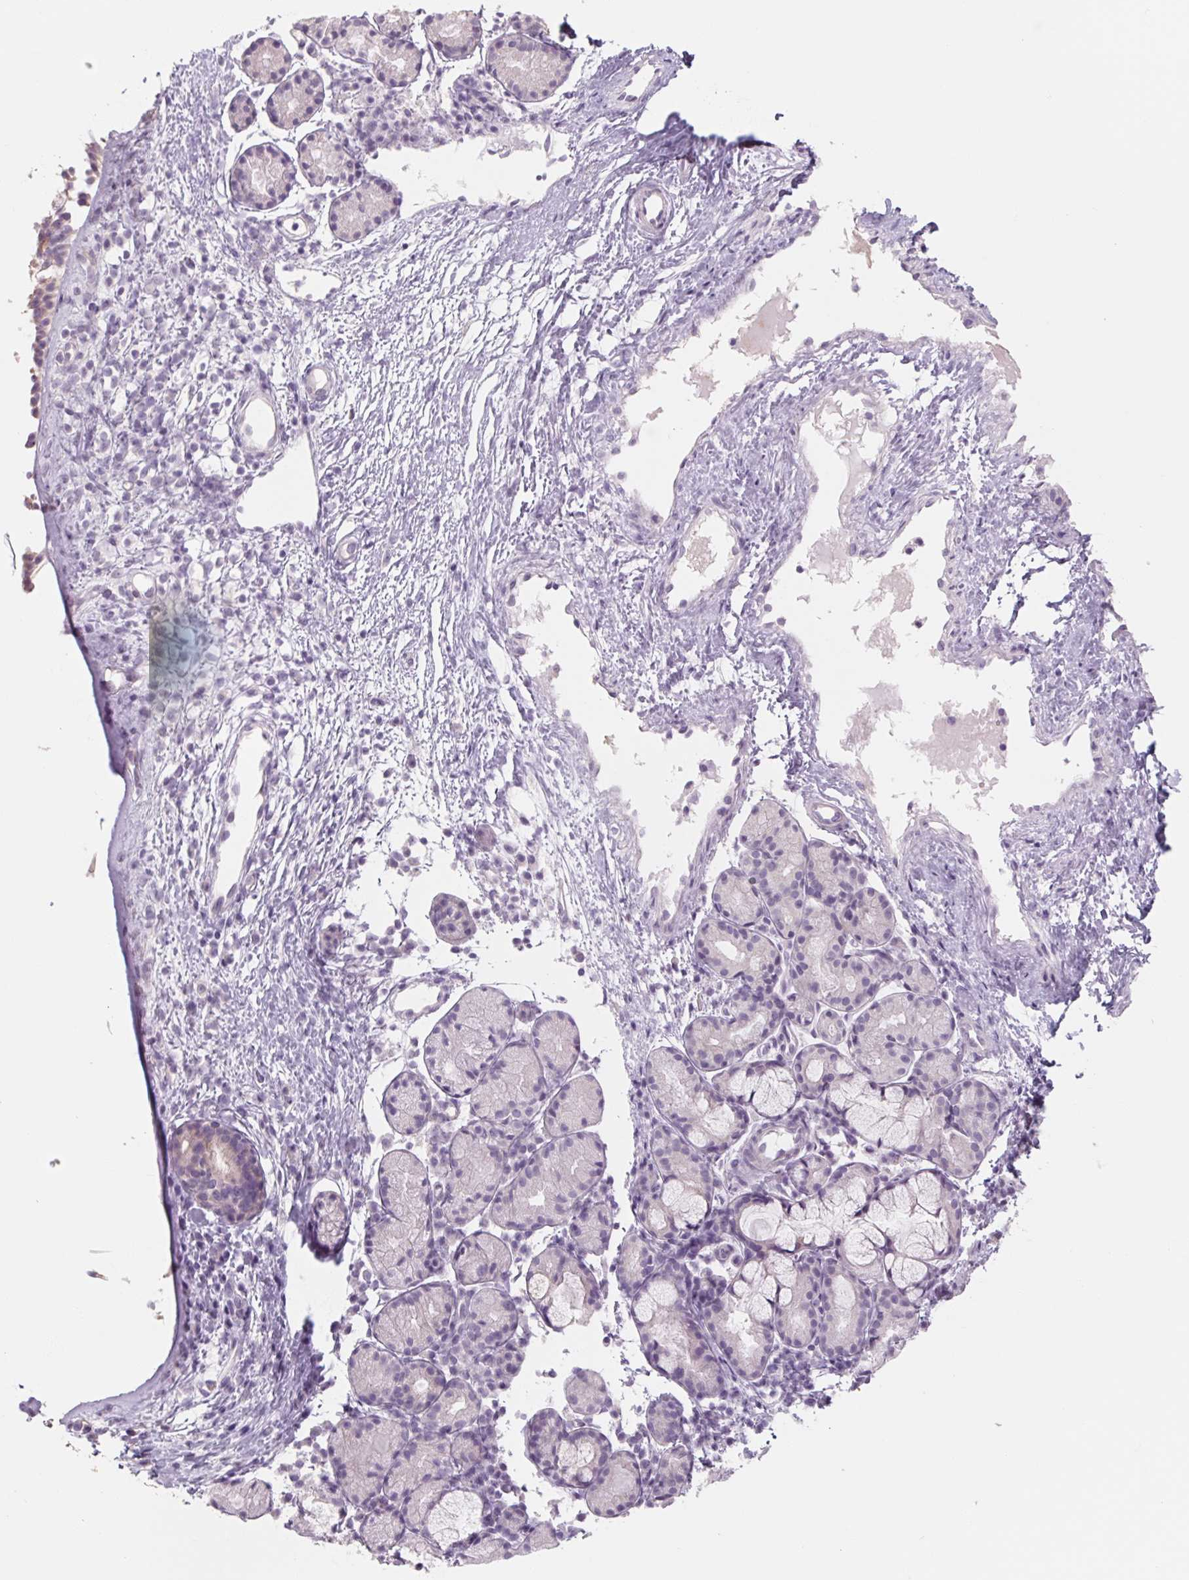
{"staining": {"intensity": "negative", "quantity": "none", "location": "none"}, "tissue": "nasopharynx", "cell_type": "Respiratory epithelial cells", "image_type": "normal", "snomed": [{"axis": "morphology", "description": "Normal tissue, NOS"}, {"axis": "topography", "description": "Nasopharynx"}], "caption": "The photomicrograph reveals no staining of respiratory epithelial cells in benign nasopharynx. Nuclei are stained in blue.", "gene": "POU1F1", "patient": {"sex": "male", "age": 58}}